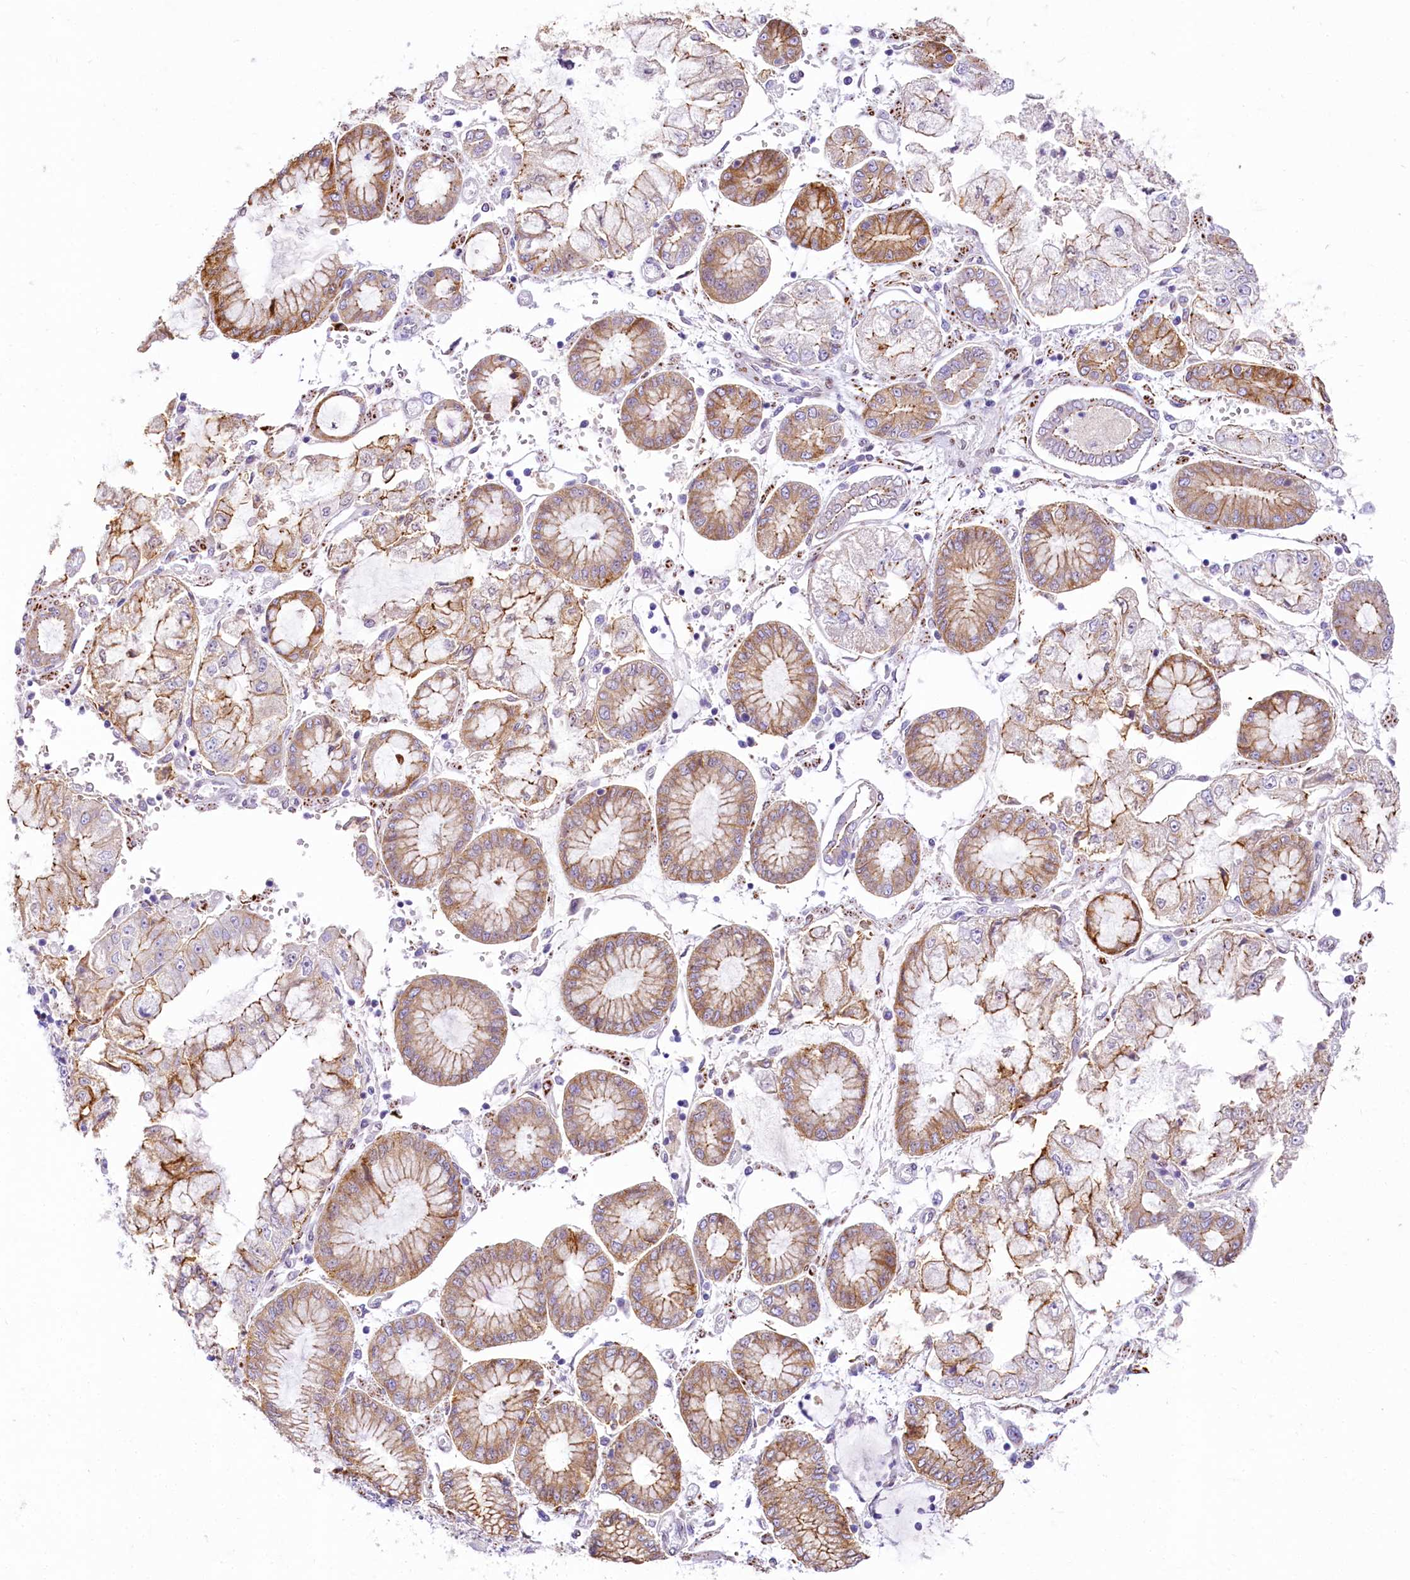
{"staining": {"intensity": "moderate", "quantity": ">75%", "location": "cytoplasmic/membranous"}, "tissue": "stomach cancer", "cell_type": "Tumor cells", "image_type": "cancer", "snomed": [{"axis": "morphology", "description": "Adenocarcinoma, NOS"}, {"axis": "topography", "description": "Stomach"}], "caption": "Moderate cytoplasmic/membranous staining is seen in about >75% of tumor cells in stomach adenocarcinoma. (brown staining indicates protein expression, while blue staining denotes nuclei).", "gene": "PPIP5K2", "patient": {"sex": "male", "age": 76}}